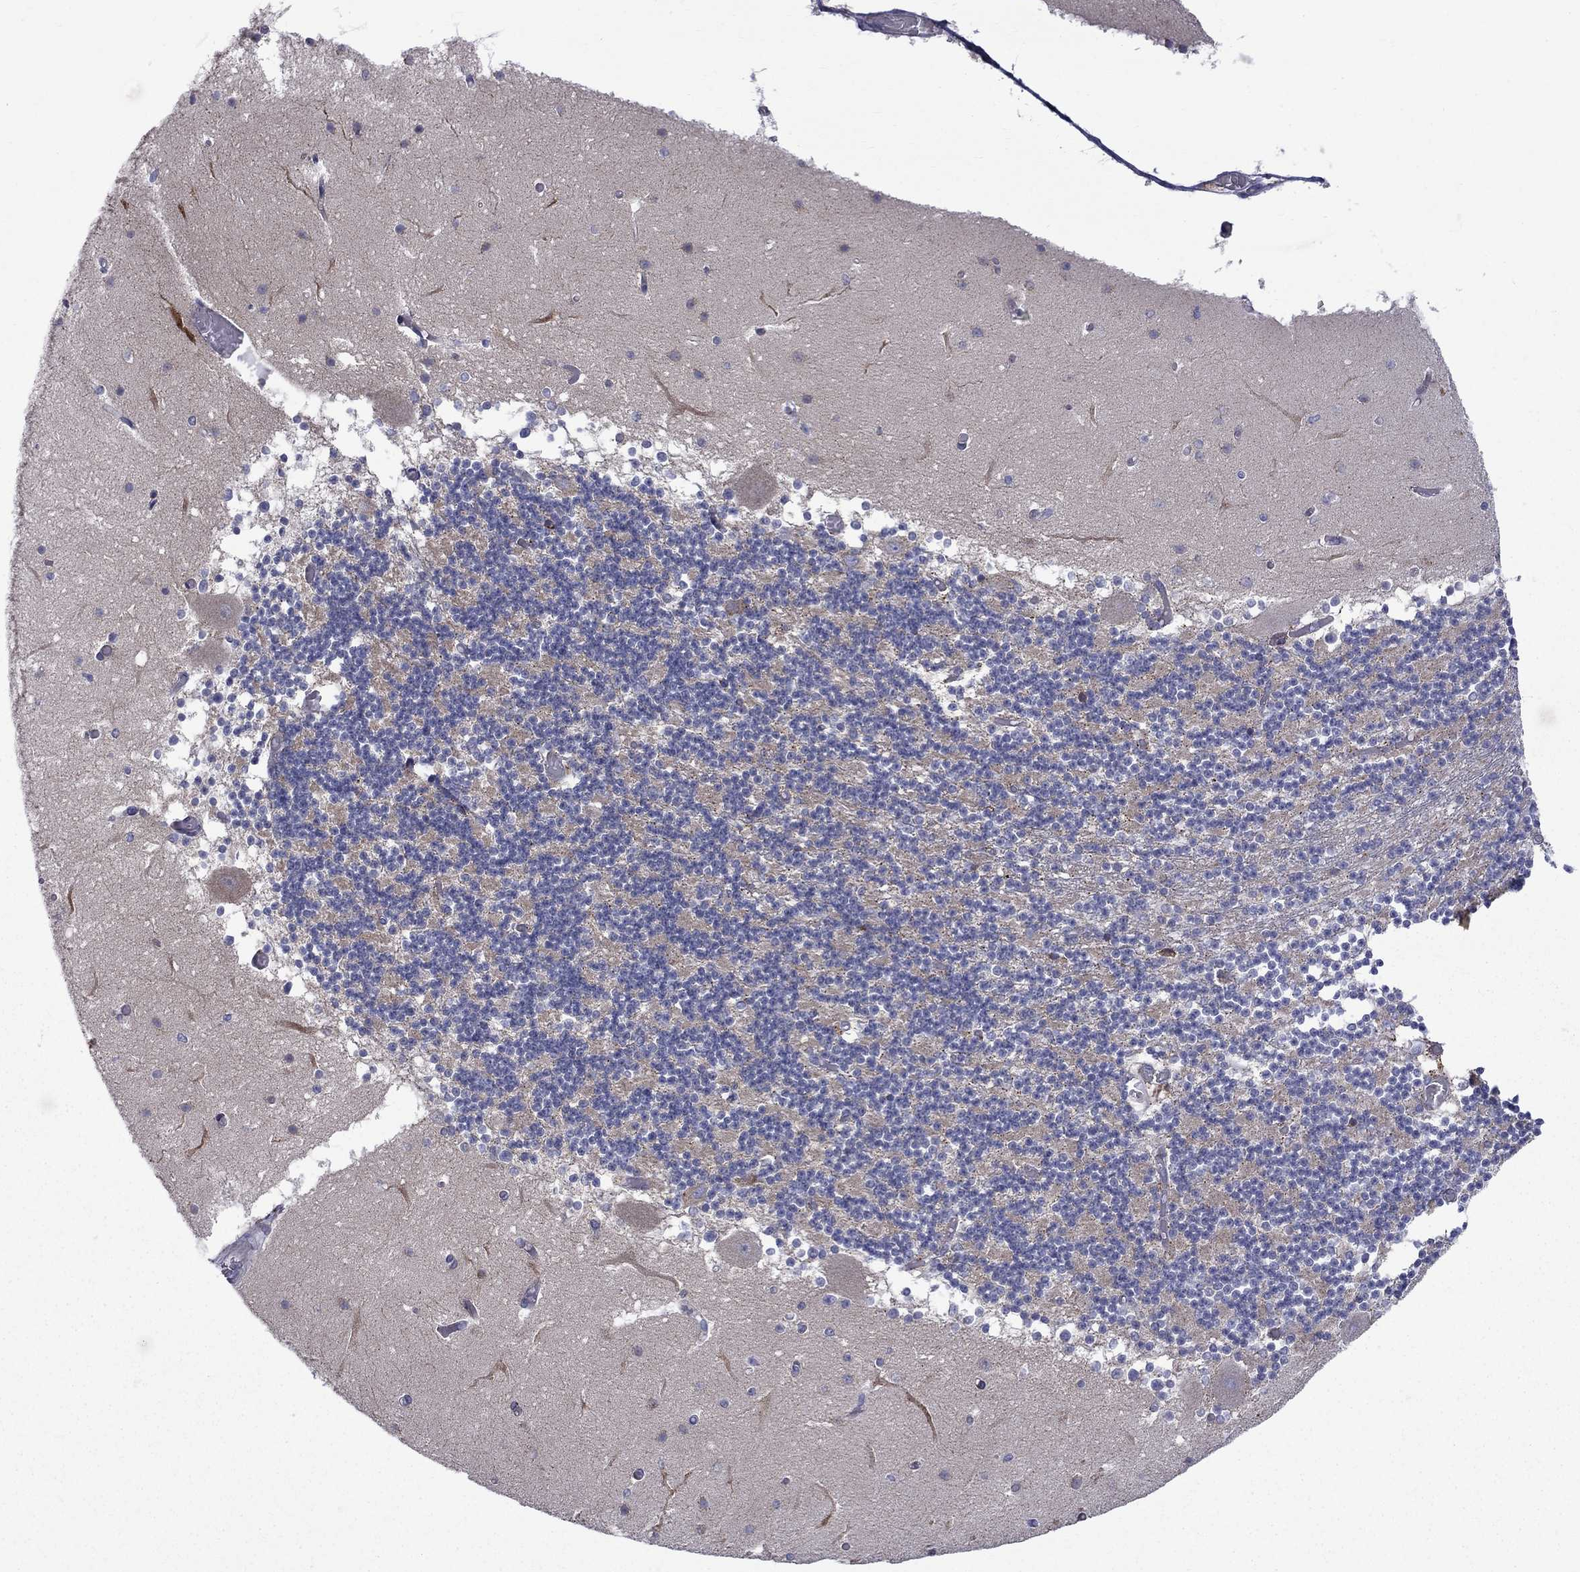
{"staining": {"intensity": "negative", "quantity": "none", "location": "none"}, "tissue": "cerebellum", "cell_type": "Cells in granular layer", "image_type": "normal", "snomed": [{"axis": "morphology", "description": "Normal tissue, NOS"}, {"axis": "topography", "description": "Cerebellum"}], "caption": "Cerebellum stained for a protein using immunohistochemistry exhibits no expression cells in granular layer.", "gene": "ASNS", "patient": {"sex": "female", "age": 28}}